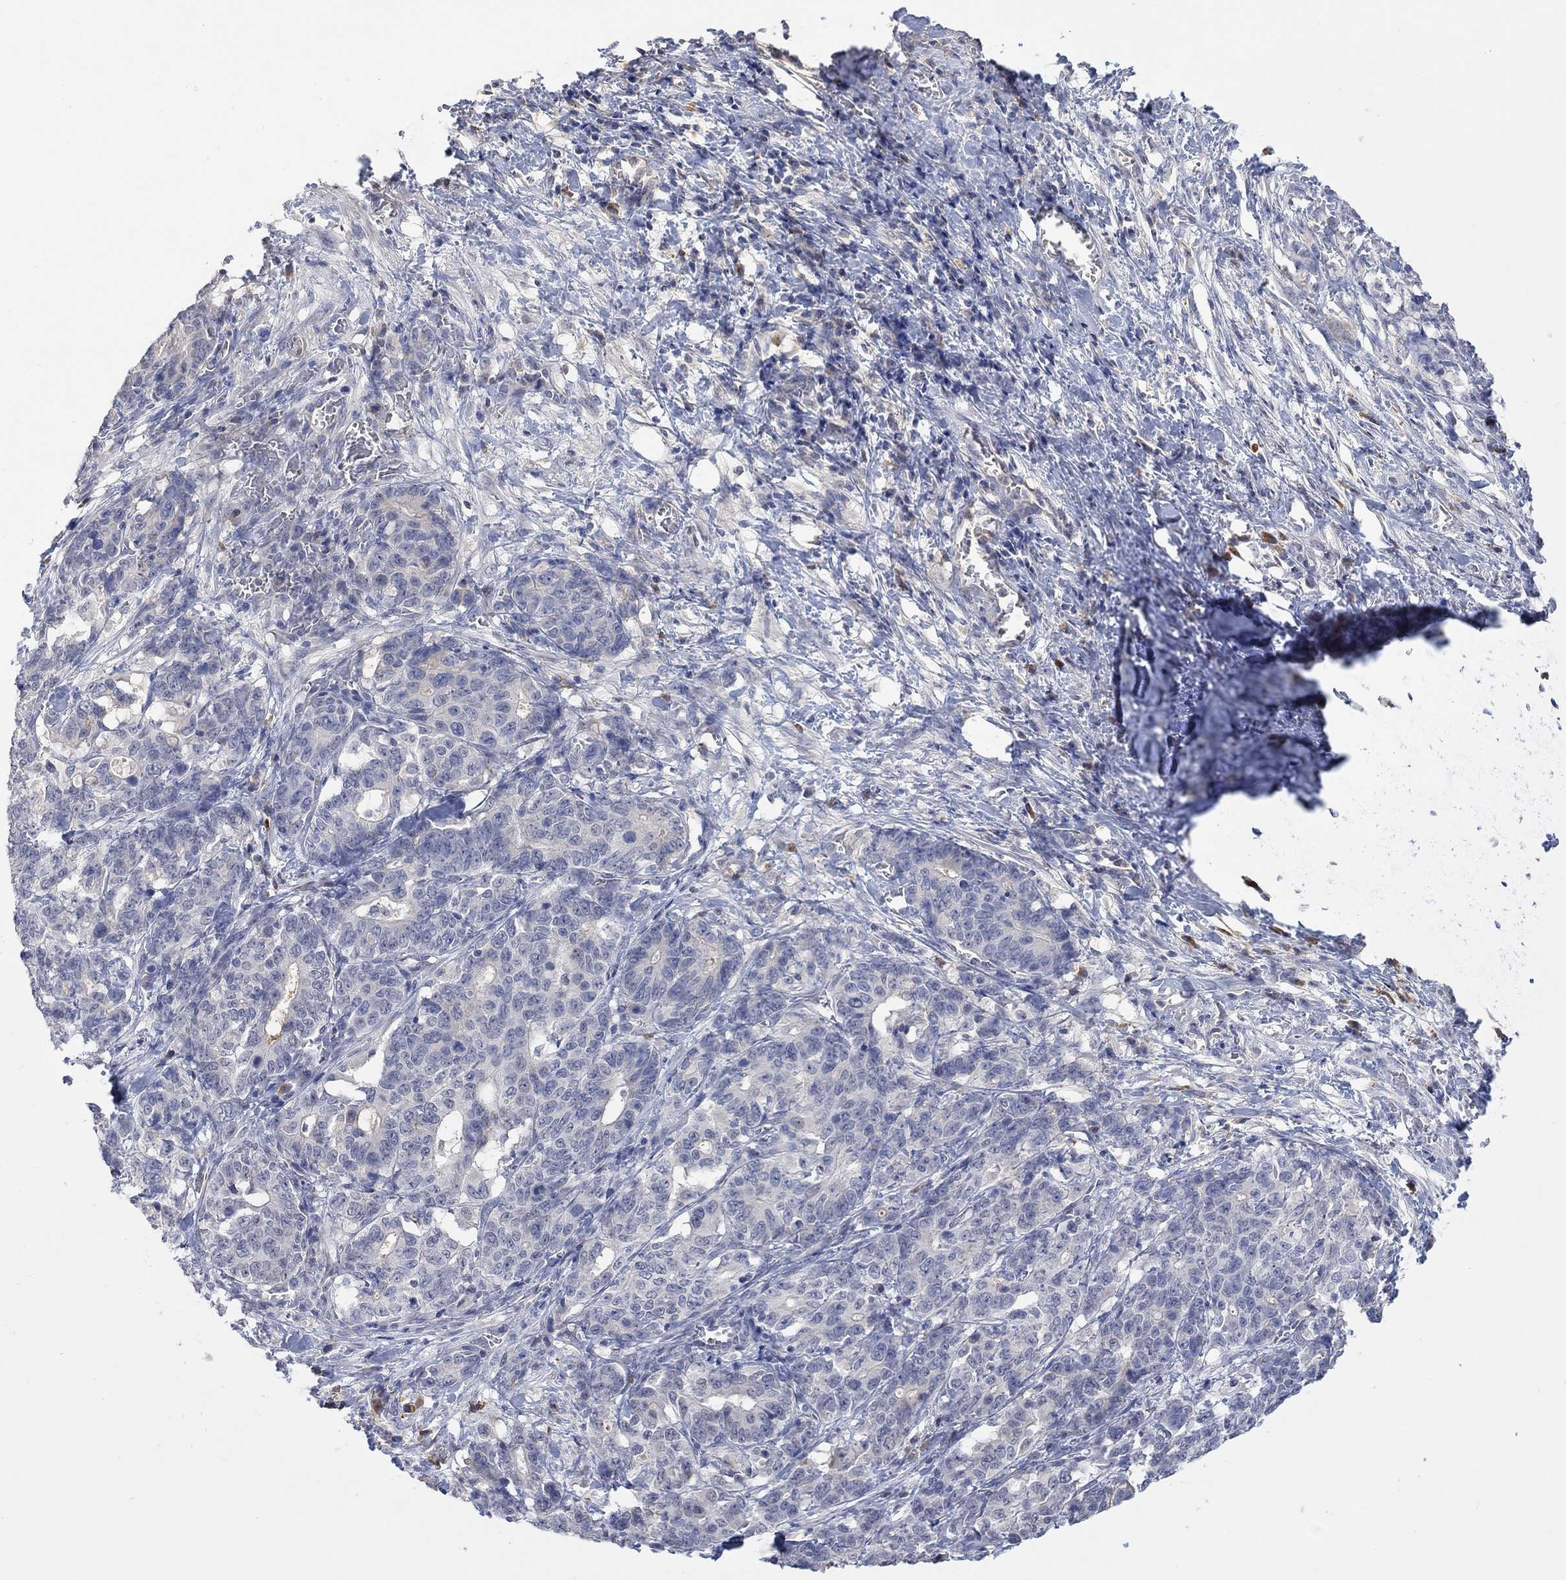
{"staining": {"intensity": "negative", "quantity": "none", "location": "none"}, "tissue": "stomach cancer", "cell_type": "Tumor cells", "image_type": "cancer", "snomed": [{"axis": "morphology", "description": "Normal tissue, NOS"}, {"axis": "morphology", "description": "Adenocarcinoma, NOS"}, {"axis": "topography", "description": "Stomach"}], "caption": "This is a micrograph of immunohistochemistry (IHC) staining of stomach cancer, which shows no expression in tumor cells.", "gene": "MSTN", "patient": {"sex": "female", "age": 64}}